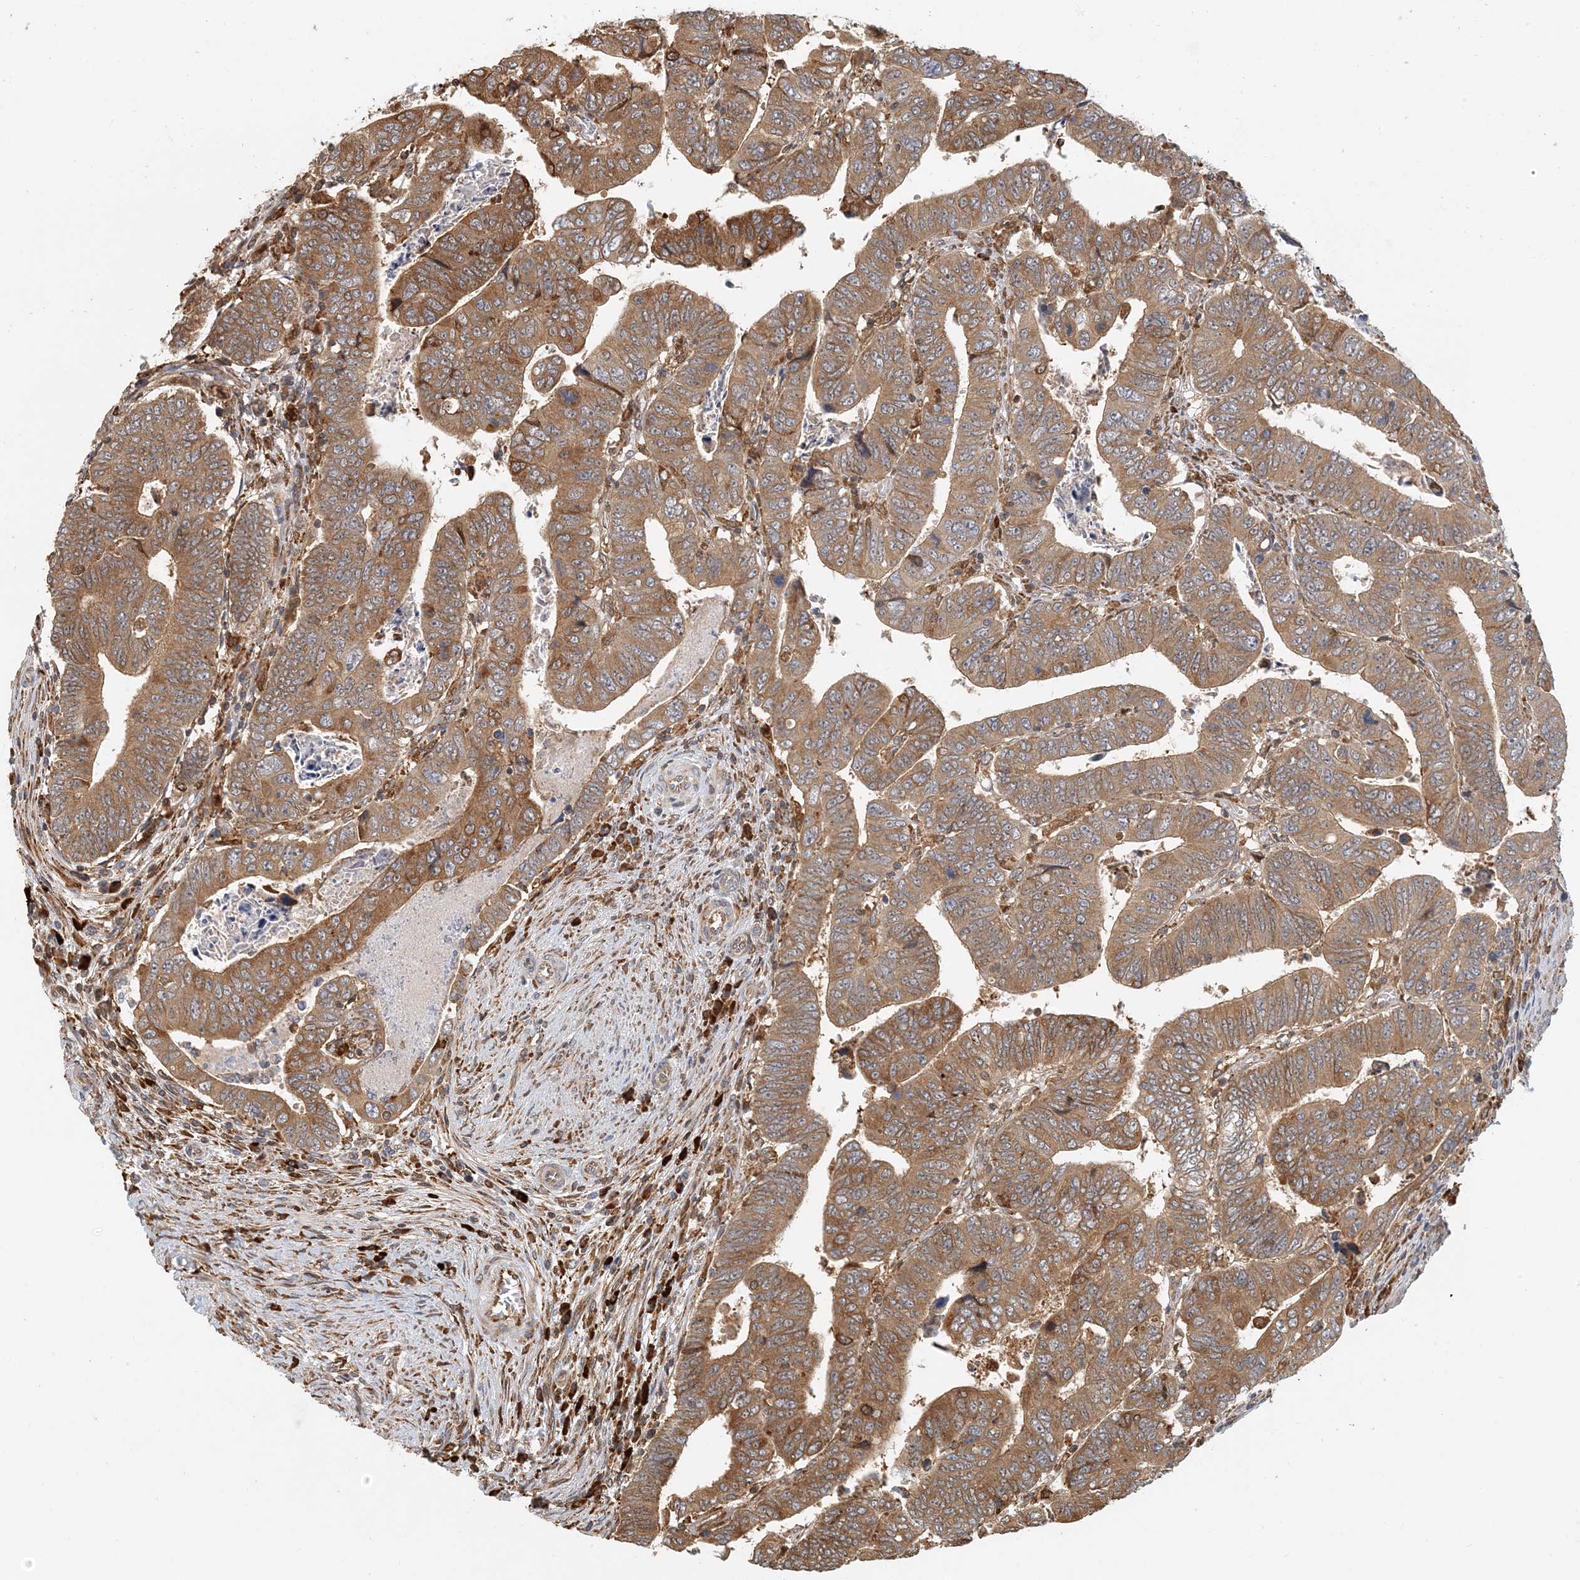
{"staining": {"intensity": "moderate", "quantity": ">75%", "location": "cytoplasmic/membranous"}, "tissue": "colorectal cancer", "cell_type": "Tumor cells", "image_type": "cancer", "snomed": [{"axis": "morphology", "description": "Normal tissue, NOS"}, {"axis": "morphology", "description": "Adenocarcinoma, NOS"}, {"axis": "topography", "description": "Rectum"}], "caption": "Tumor cells demonstrate moderate cytoplasmic/membranous expression in approximately >75% of cells in colorectal cancer (adenocarcinoma). (Stains: DAB (3,3'-diaminobenzidine) in brown, nuclei in blue, Microscopy: brightfield microscopy at high magnification).", "gene": "HNMT", "patient": {"sex": "female", "age": 65}}